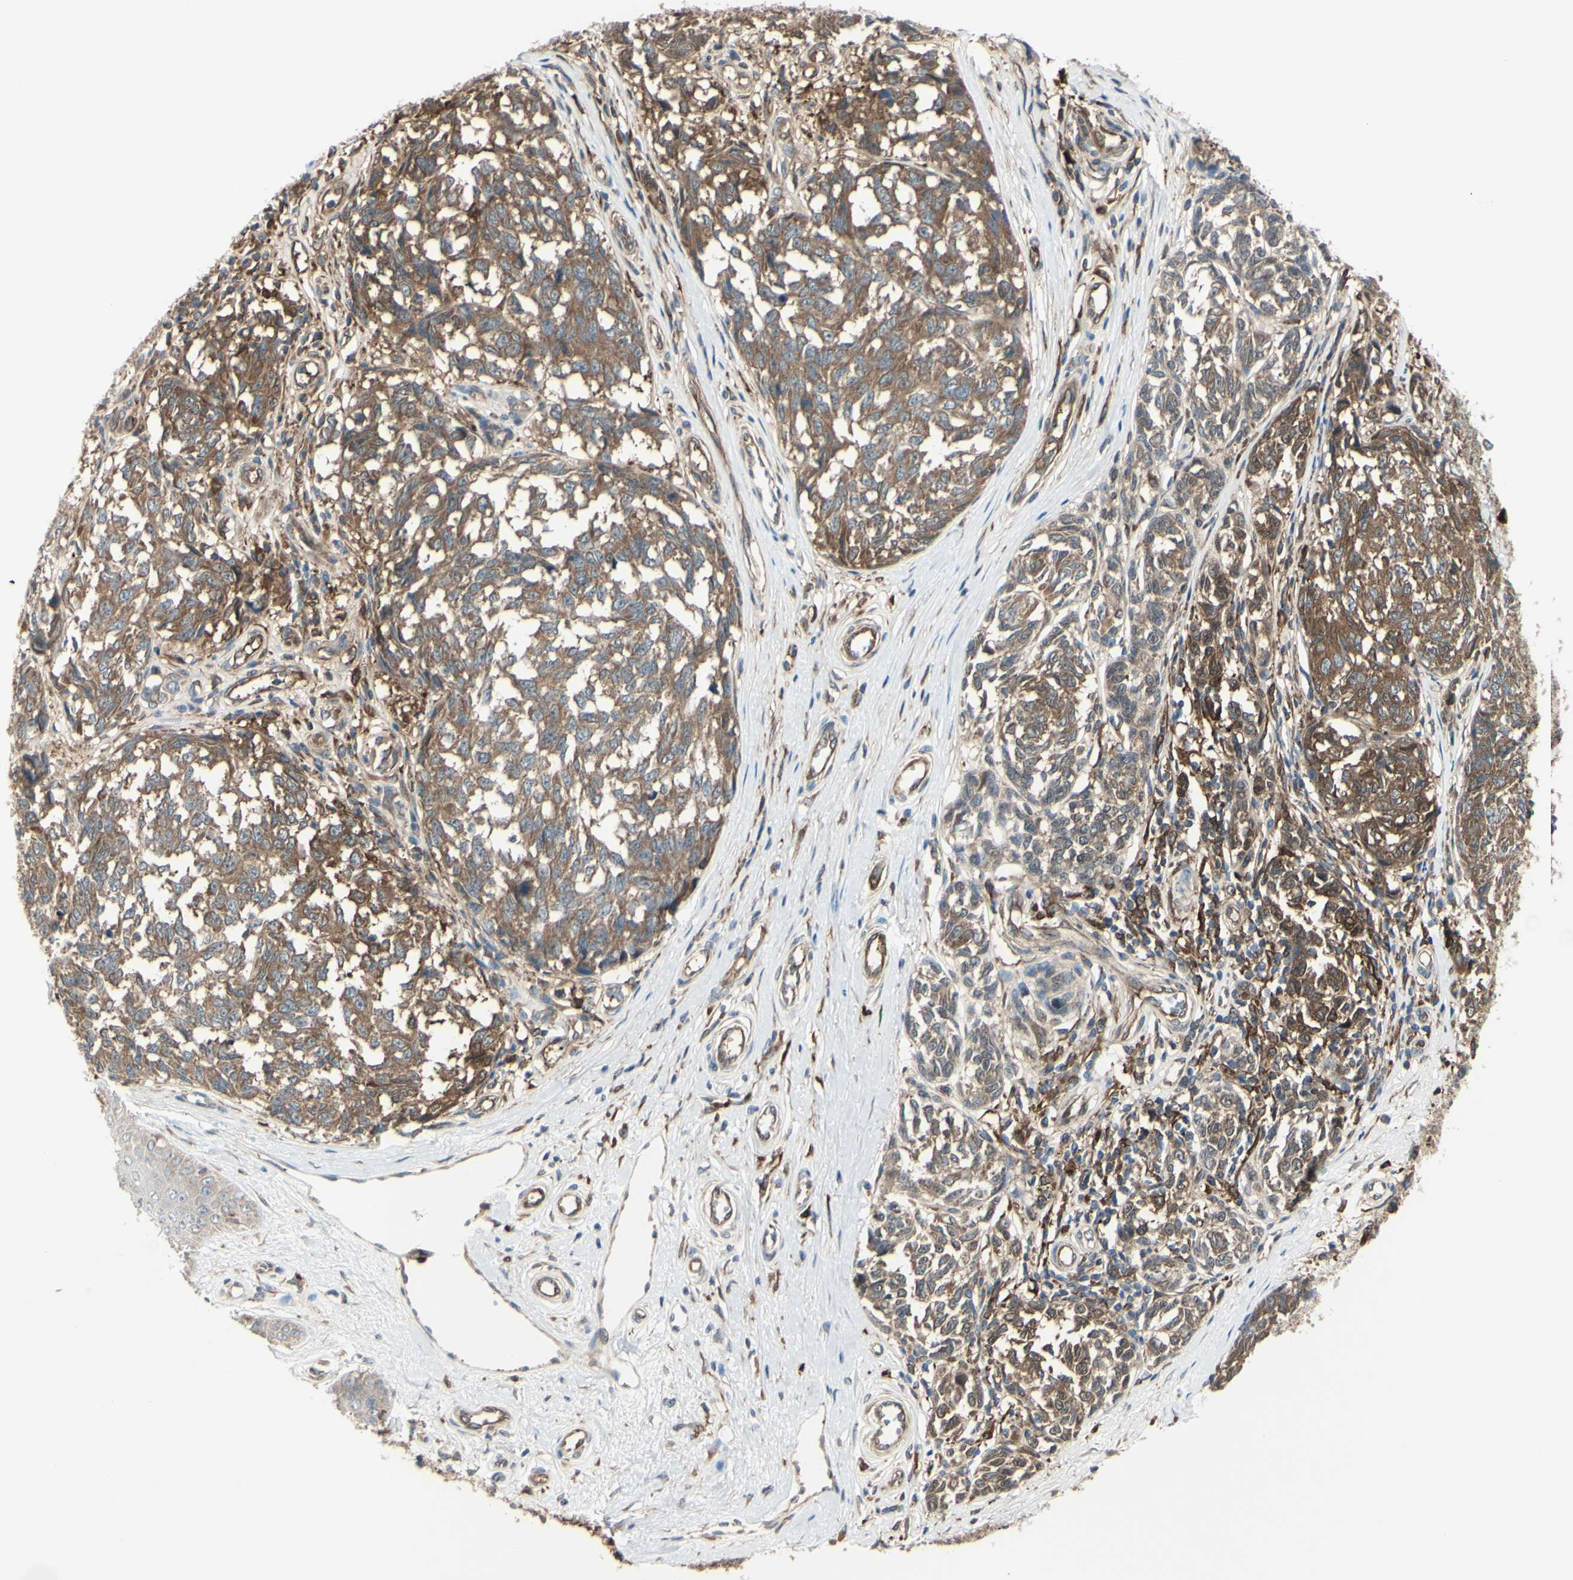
{"staining": {"intensity": "moderate", "quantity": ">75%", "location": "cytoplasmic/membranous"}, "tissue": "melanoma", "cell_type": "Tumor cells", "image_type": "cancer", "snomed": [{"axis": "morphology", "description": "Malignant melanoma, NOS"}, {"axis": "topography", "description": "Skin"}], "caption": "A high-resolution image shows IHC staining of melanoma, which reveals moderate cytoplasmic/membranous staining in about >75% of tumor cells.", "gene": "IGSF9B", "patient": {"sex": "female", "age": 64}}